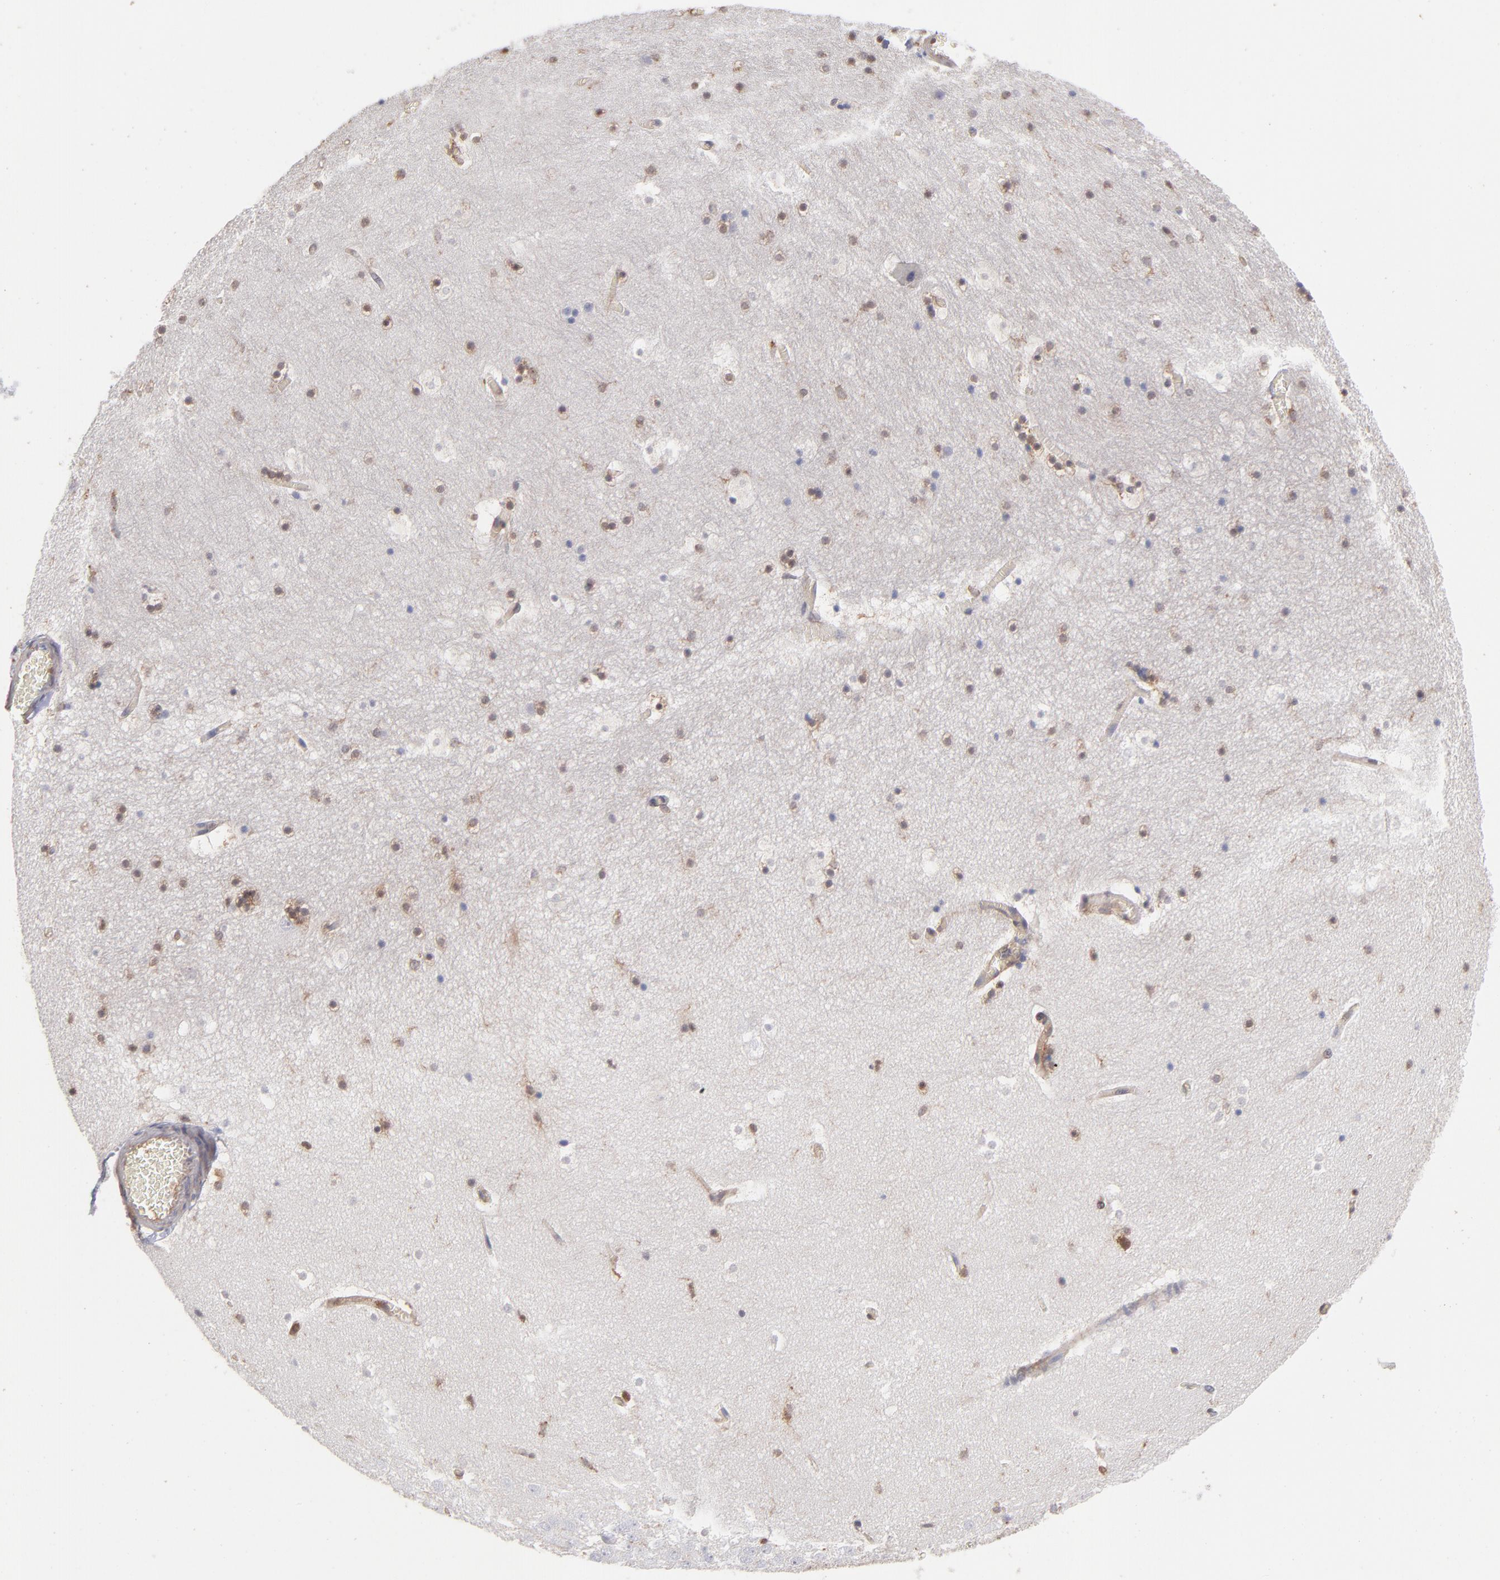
{"staining": {"intensity": "moderate", "quantity": "25%-75%", "location": "cytoplasmic/membranous"}, "tissue": "hippocampus", "cell_type": "Glial cells", "image_type": "normal", "snomed": [{"axis": "morphology", "description": "Normal tissue, NOS"}, {"axis": "topography", "description": "Hippocampus"}], "caption": "Immunohistochemical staining of unremarkable human hippocampus shows 25%-75% levels of moderate cytoplasmic/membranous protein expression in approximately 25%-75% of glial cells. (Brightfield microscopy of DAB IHC at high magnification).", "gene": "MAPRE1", "patient": {"sex": "male", "age": 45}}